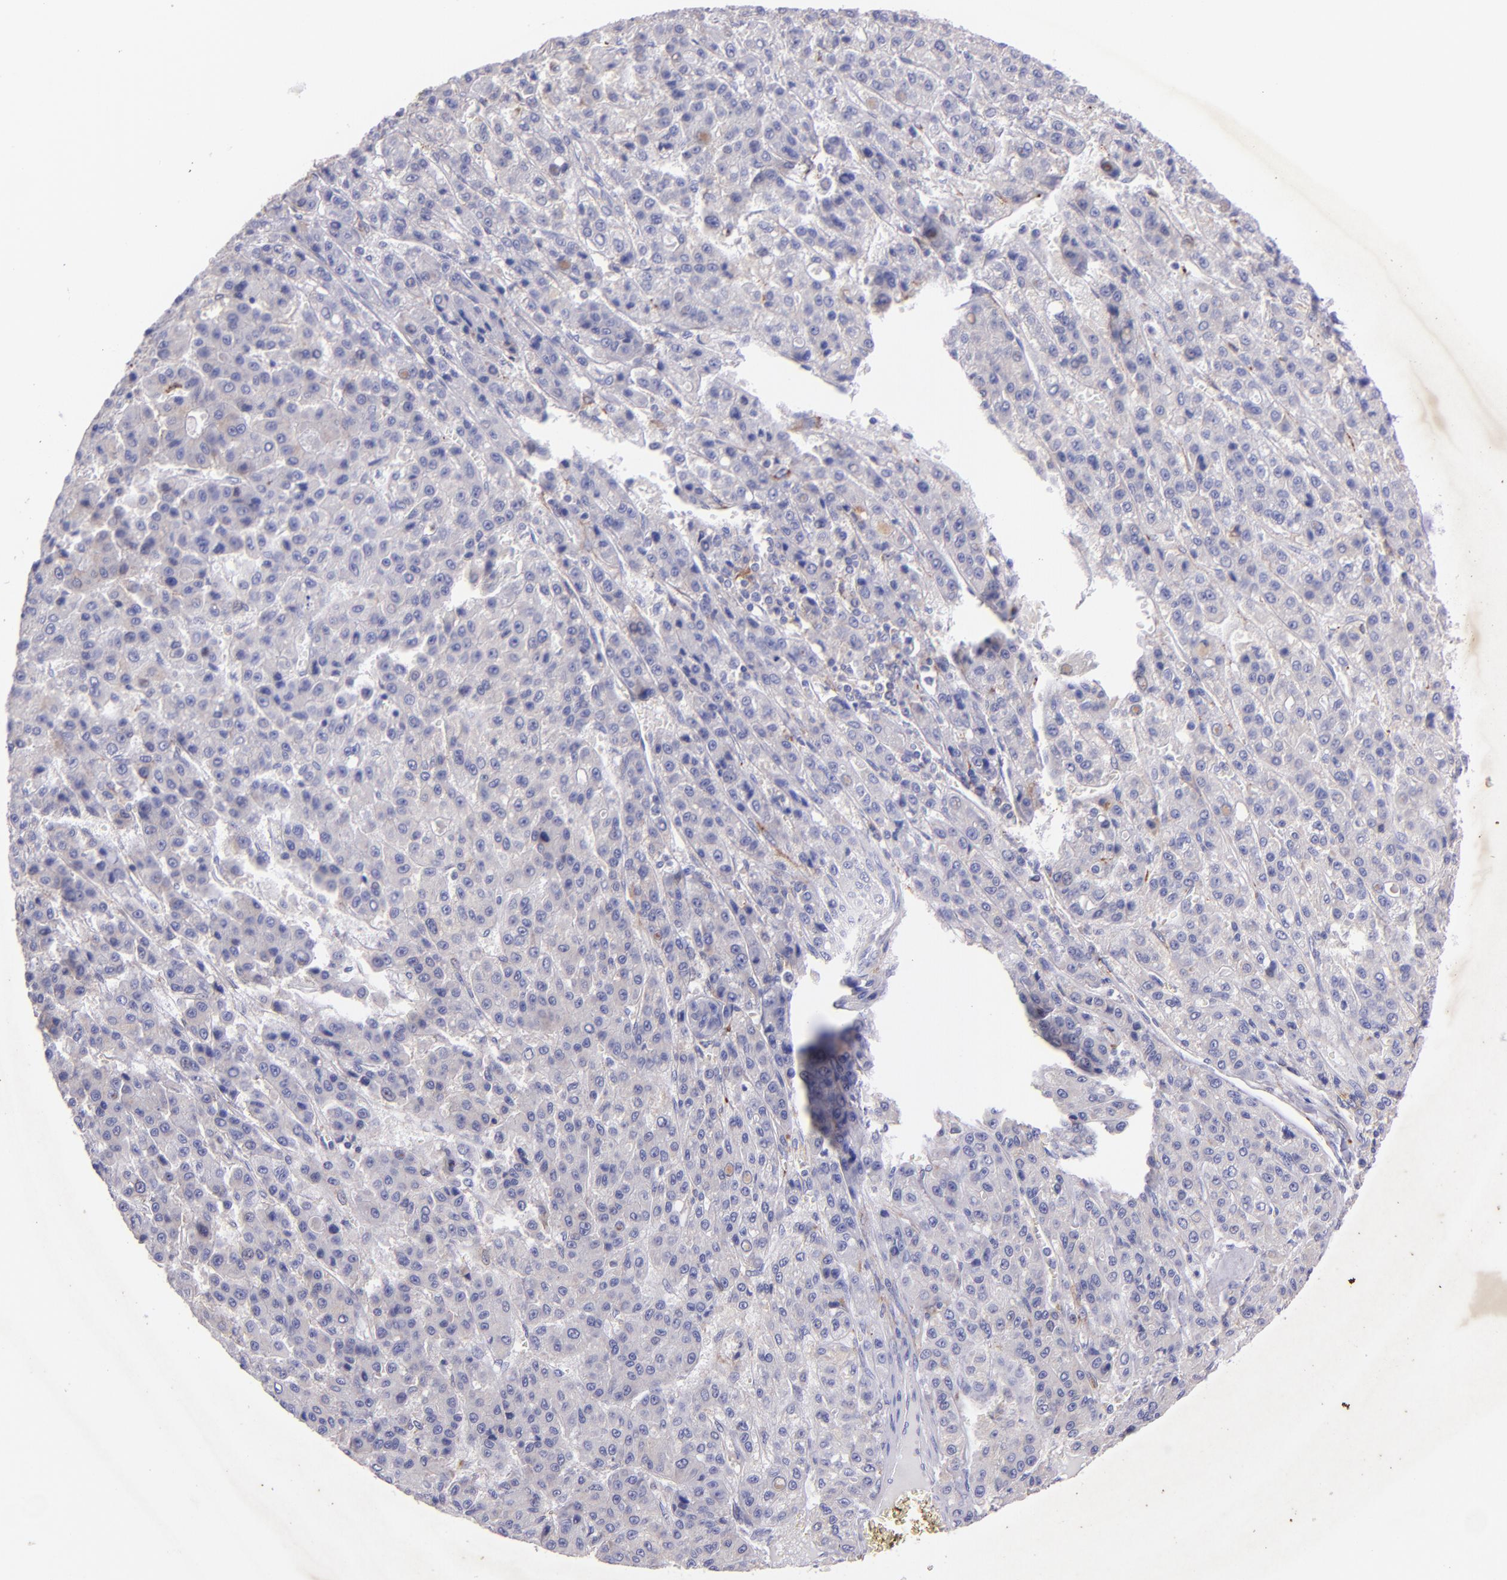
{"staining": {"intensity": "negative", "quantity": "none", "location": "none"}, "tissue": "liver cancer", "cell_type": "Tumor cells", "image_type": "cancer", "snomed": [{"axis": "morphology", "description": "Carcinoma, Hepatocellular, NOS"}, {"axis": "topography", "description": "Liver"}], "caption": "Immunohistochemistry of hepatocellular carcinoma (liver) demonstrates no positivity in tumor cells.", "gene": "RET", "patient": {"sex": "male", "age": 70}}